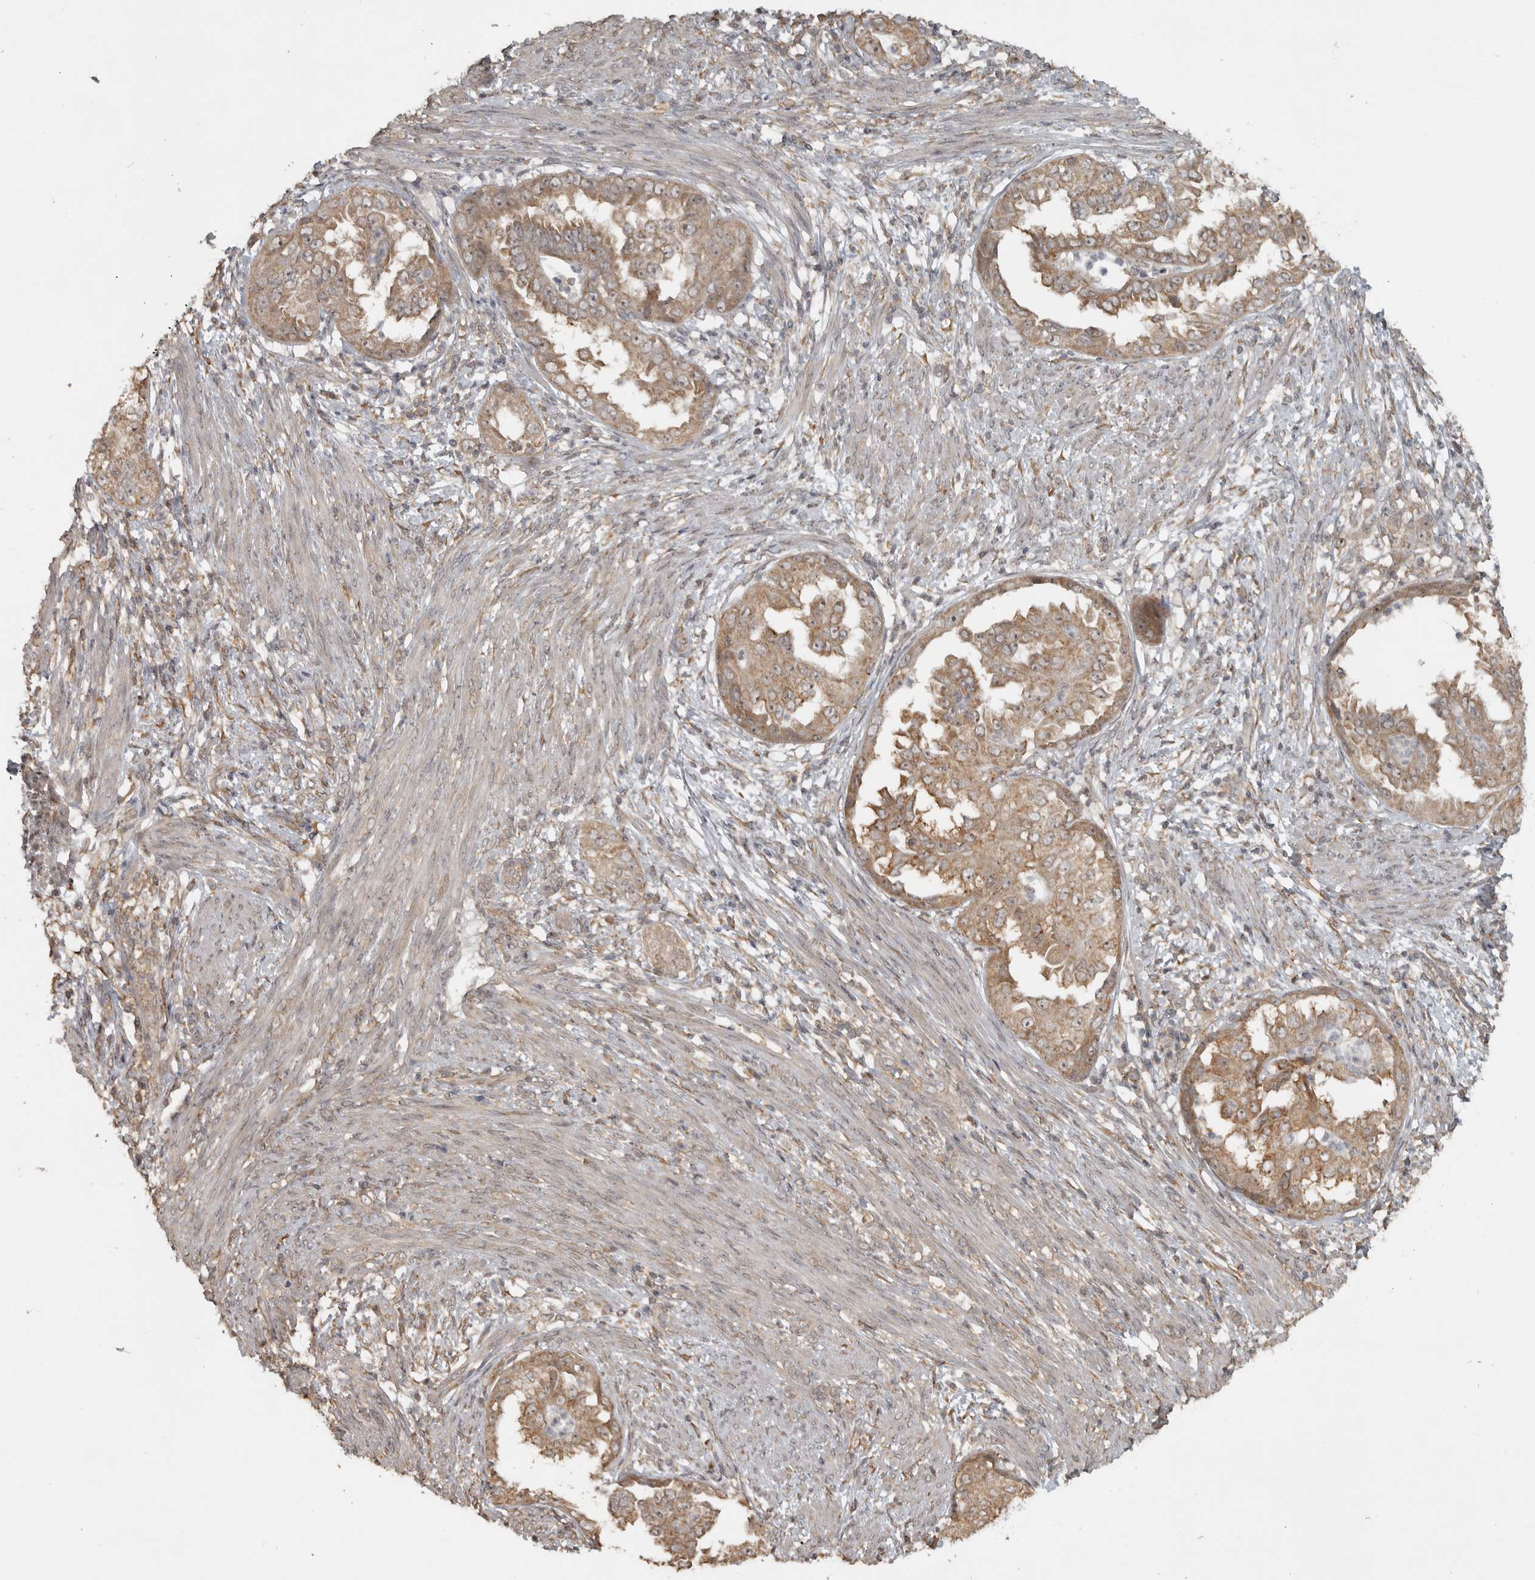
{"staining": {"intensity": "moderate", "quantity": ">75%", "location": "cytoplasmic/membranous"}, "tissue": "endometrial cancer", "cell_type": "Tumor cells", "image_type": "cancer", "snomed": [{"axis": "morphology", "description": "Adenocarcinoma, NOS"}, {"axis": "topography", "description": "Endometrium"}], "caption": "Immunohistochemistry image of human endometrial cancer (adenocarcinoma) stained for a protein (brown), which exhibits medium levels of moderate cytoplasmic/membranous staining in approximately >75% of tumor cells.", "gene": "LLGL1", "patient": {"sex": "female", "age": 85}}